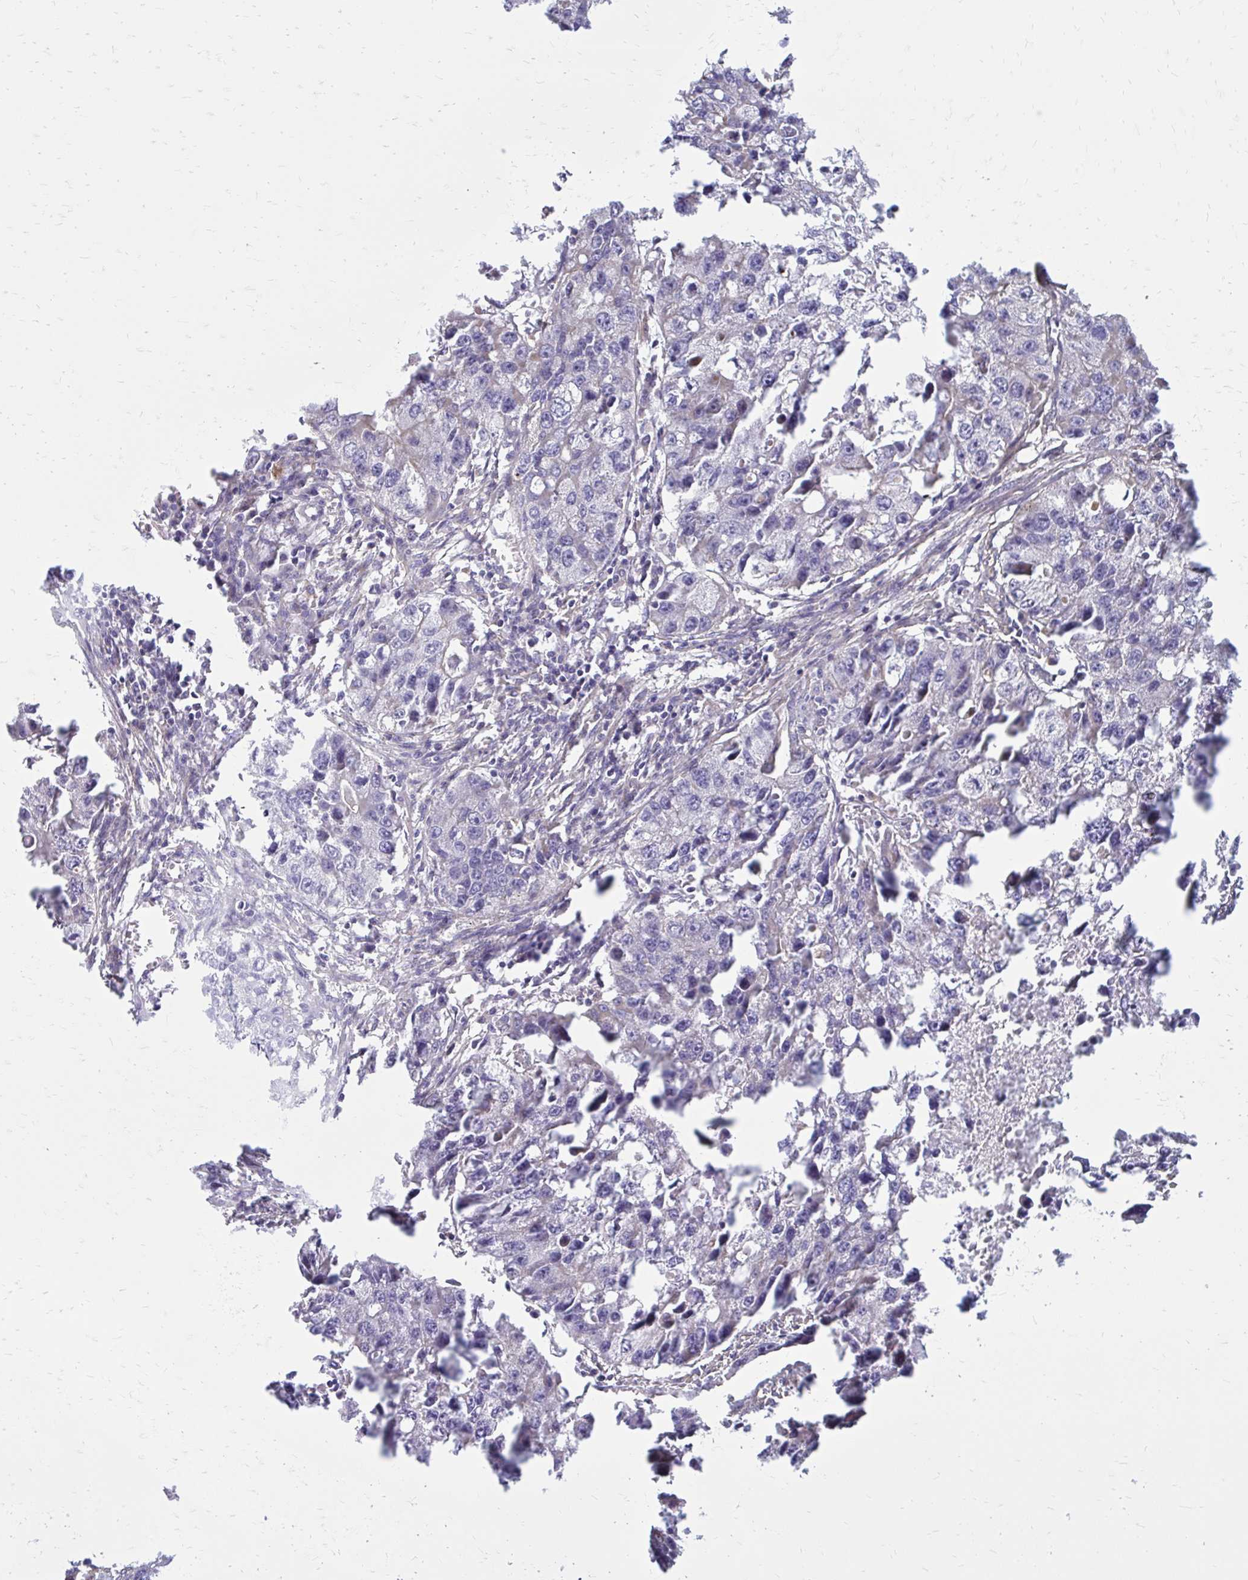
{"staining": {"intensity": "negative", "quantity": "none", "location": "none"}, "tissue": "lung cancer", "cell_type": "Tumor cells", "image_type": "cancer", "snomed": [{"axis": "morphology", "description": "Adenocarcinoma, NOS"}, {"axis": "topography", "description": "Lung"}], "caption": "Immunohistochemistry micrograph of human lung adenocarcinoma stained for a protein (brown), which demonstrates no staining in tumor cells. (Immunohistochemistry, brightfield microscopy, high magnification).", "gene": "FAP", "patient": {"sex": "female", "age": 51}}